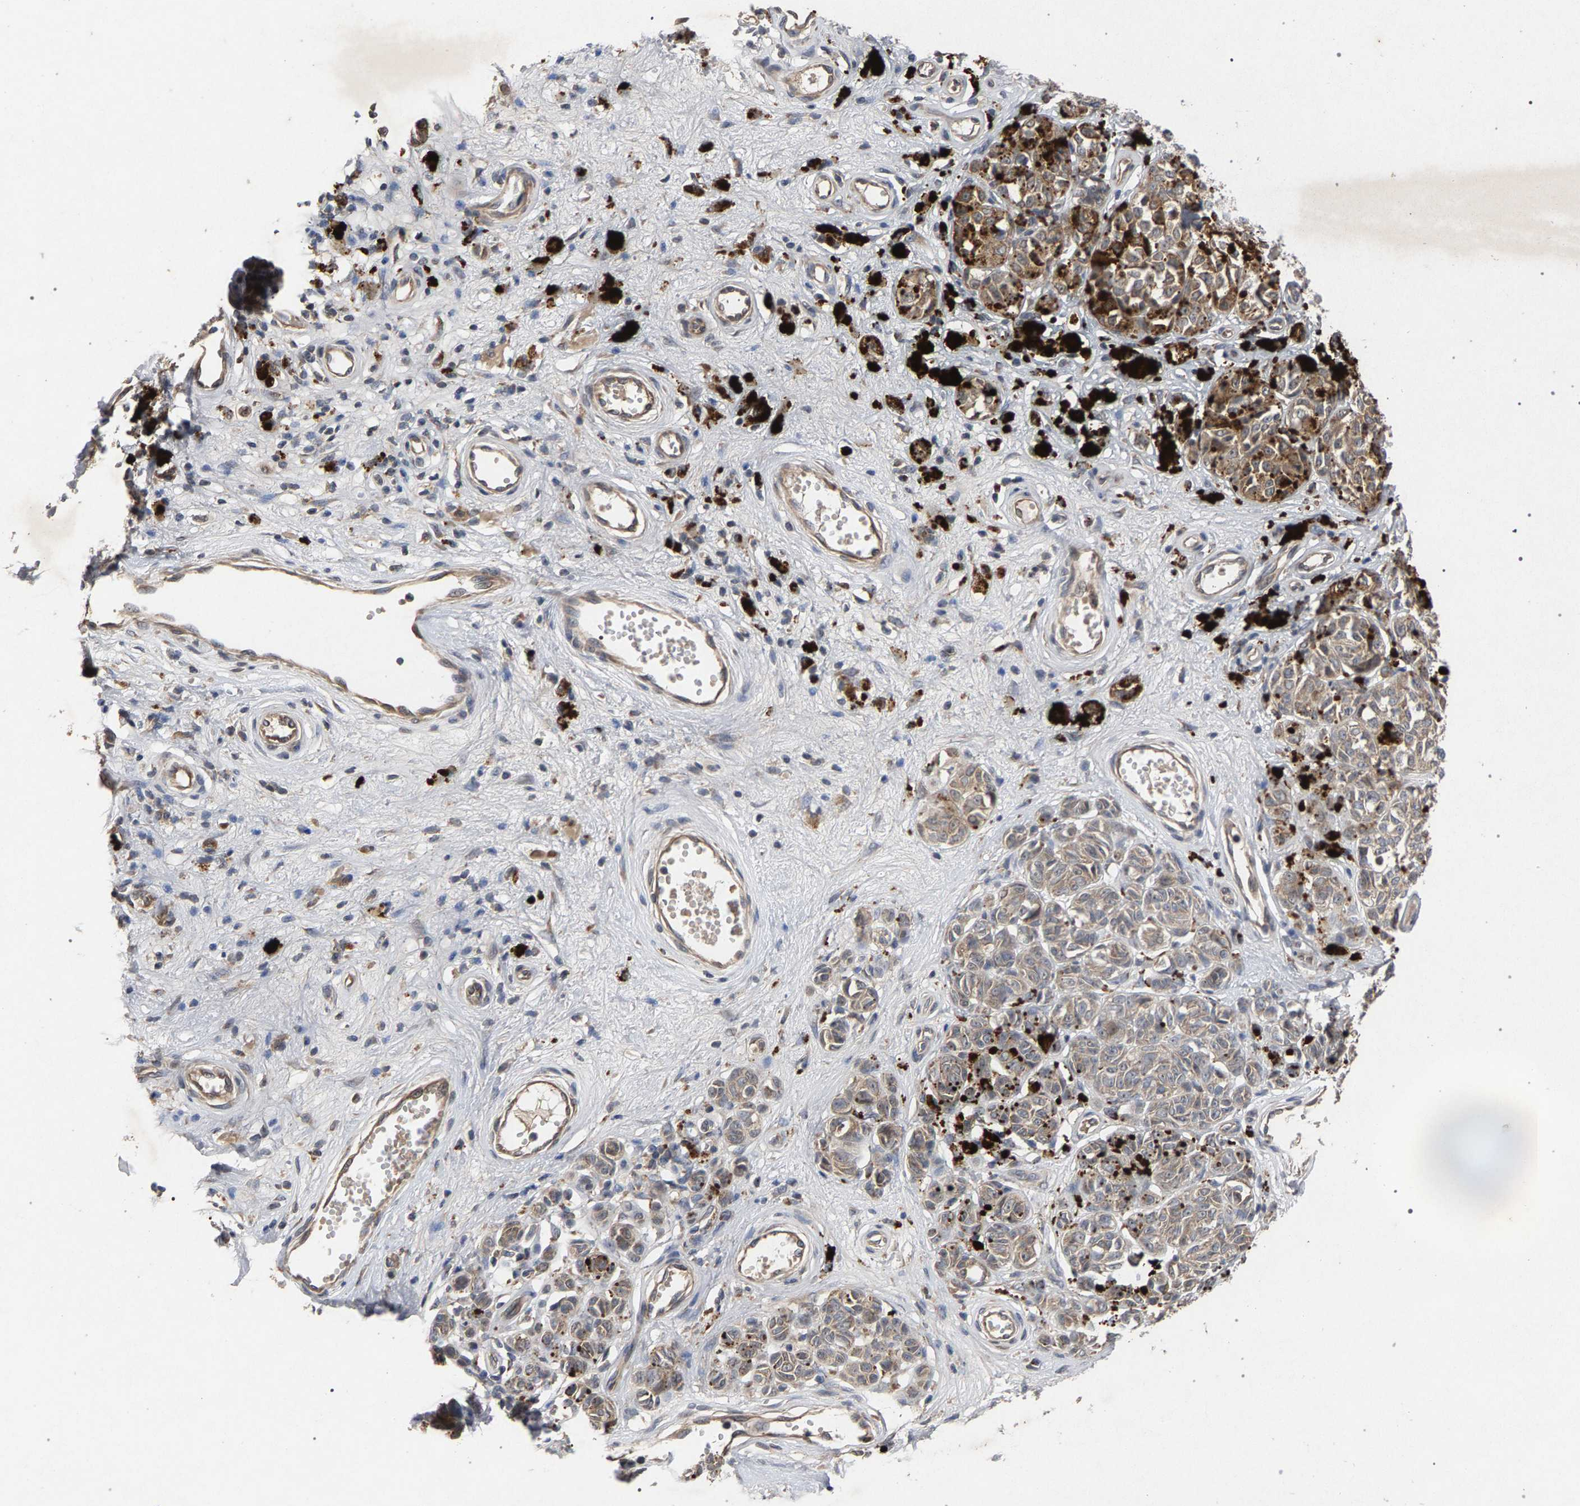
{"staining": {"intensity": "weak", "quantity": ">75%", "location": "cytoplasmic/membranous"}, "tissue": "melanoma", "cell_type": "Tumor cells", "image_type": "cancer", "snomed": [{"axis": "morphology", "description": "Malignant melanoma, NOS"}, {"axis": "topography", "description": "Skin"}], "caption": "About >75% of tumor cells in human malignant melanoma demonstrate weak cytoplasmic/membranous protein positivity as visualized by brown immunohistochemical staining.", "gene": "SLC4A4", "patient": {"sex": "female", "age": 64}}